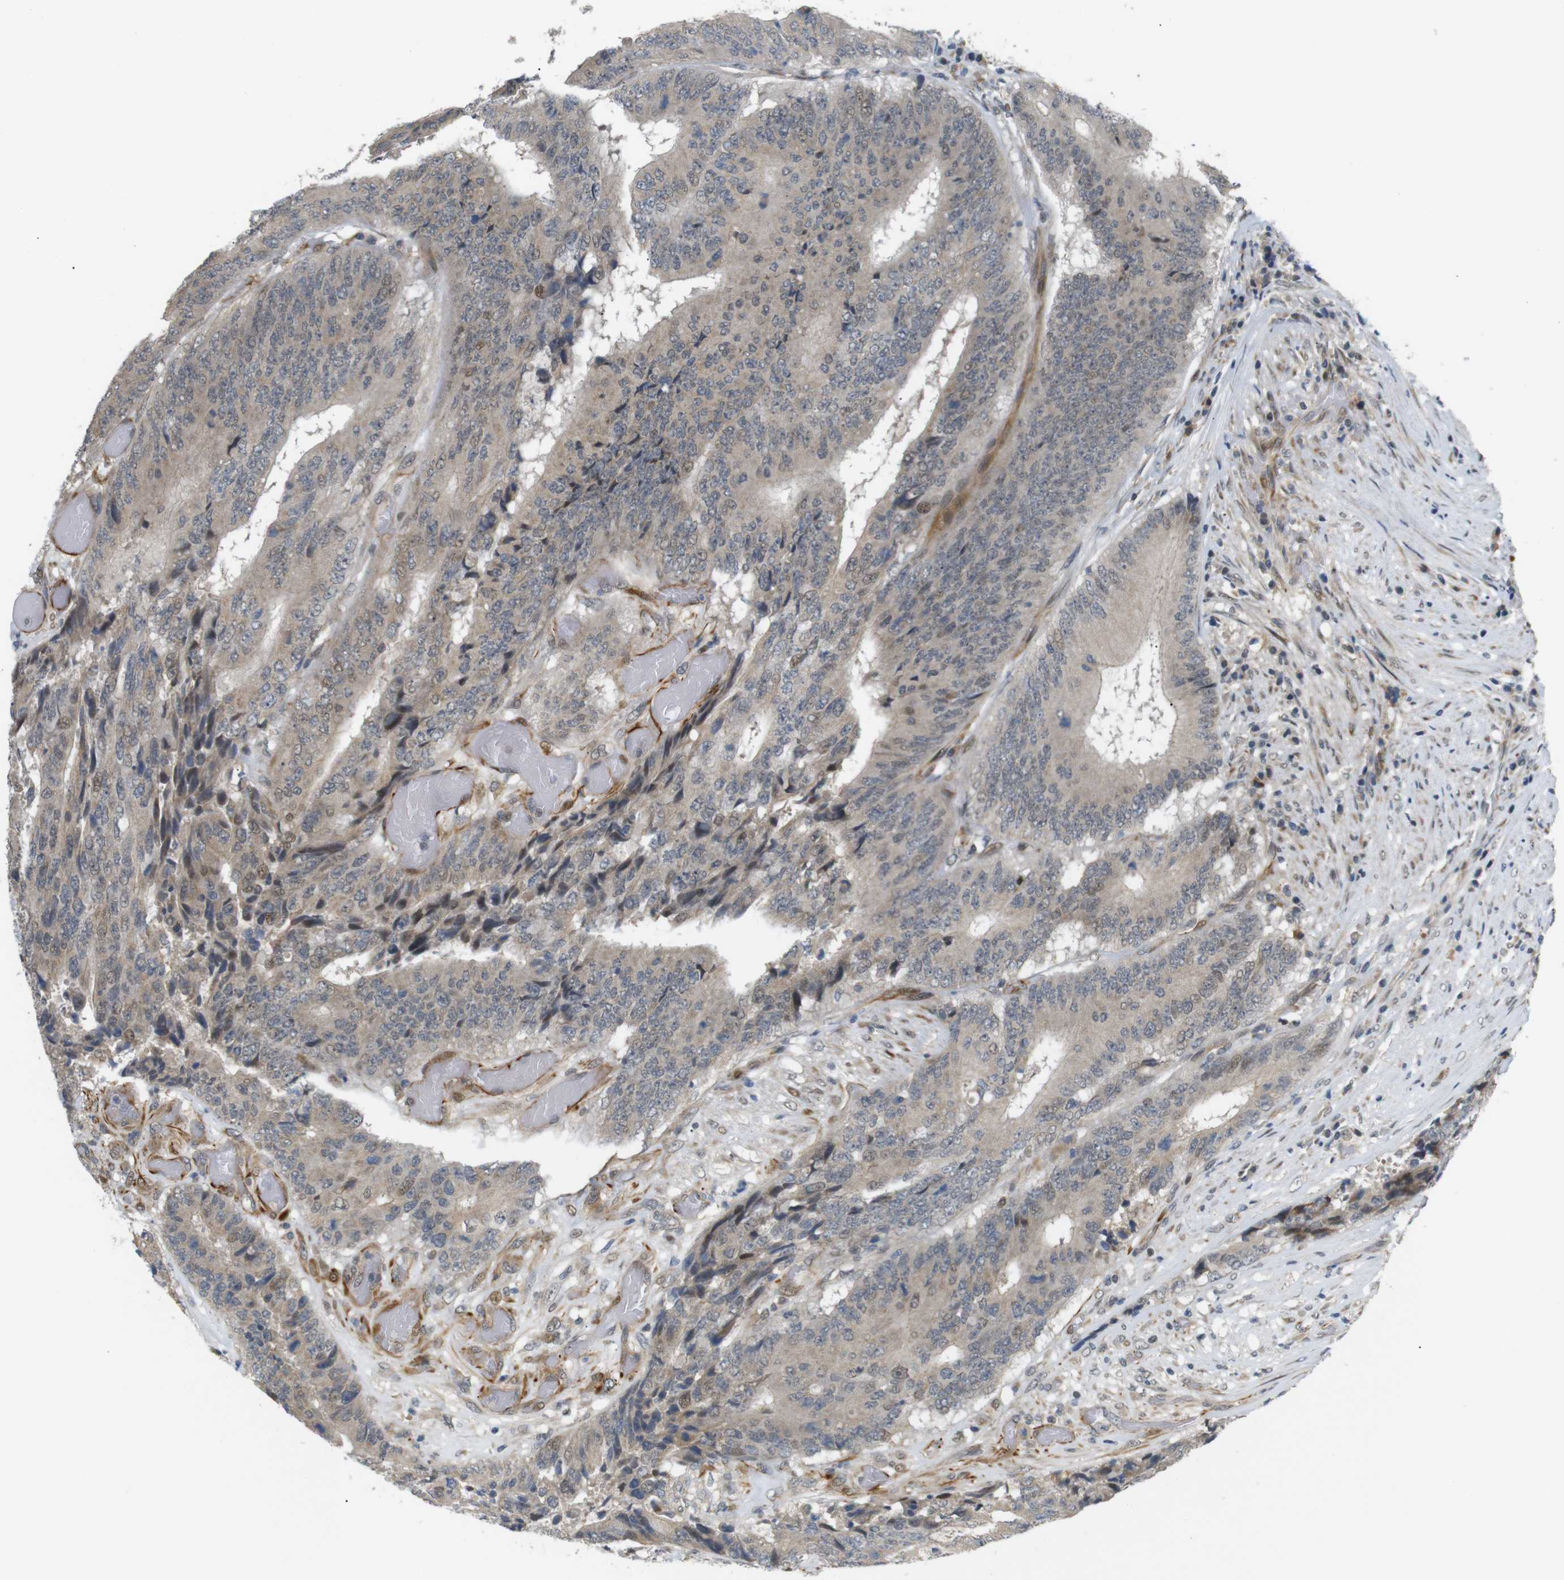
{"staining": {"intensity": "moderate", "quantity": "<25%", "location": "cytoplasmic/membranous,nuclear"}, "tissue": "colorectal cancer", "cell_type": "Tumor cells", "image_type": "cancer", "snomed": [{"axis": "morphology", "description": "Adenocarcinoma, NOS"}, {"axis": "topography", "description": "Rectum"}], "caption": "The histopathology image reveals immunohistochemical staining of colorectal cancer. There is moderate cytoplasmic/membranous and nuclear staining is present in approximately <25% of tumor cells.", "gene": "SYDE1", "patient": {"sex": "male", "age": 72}}